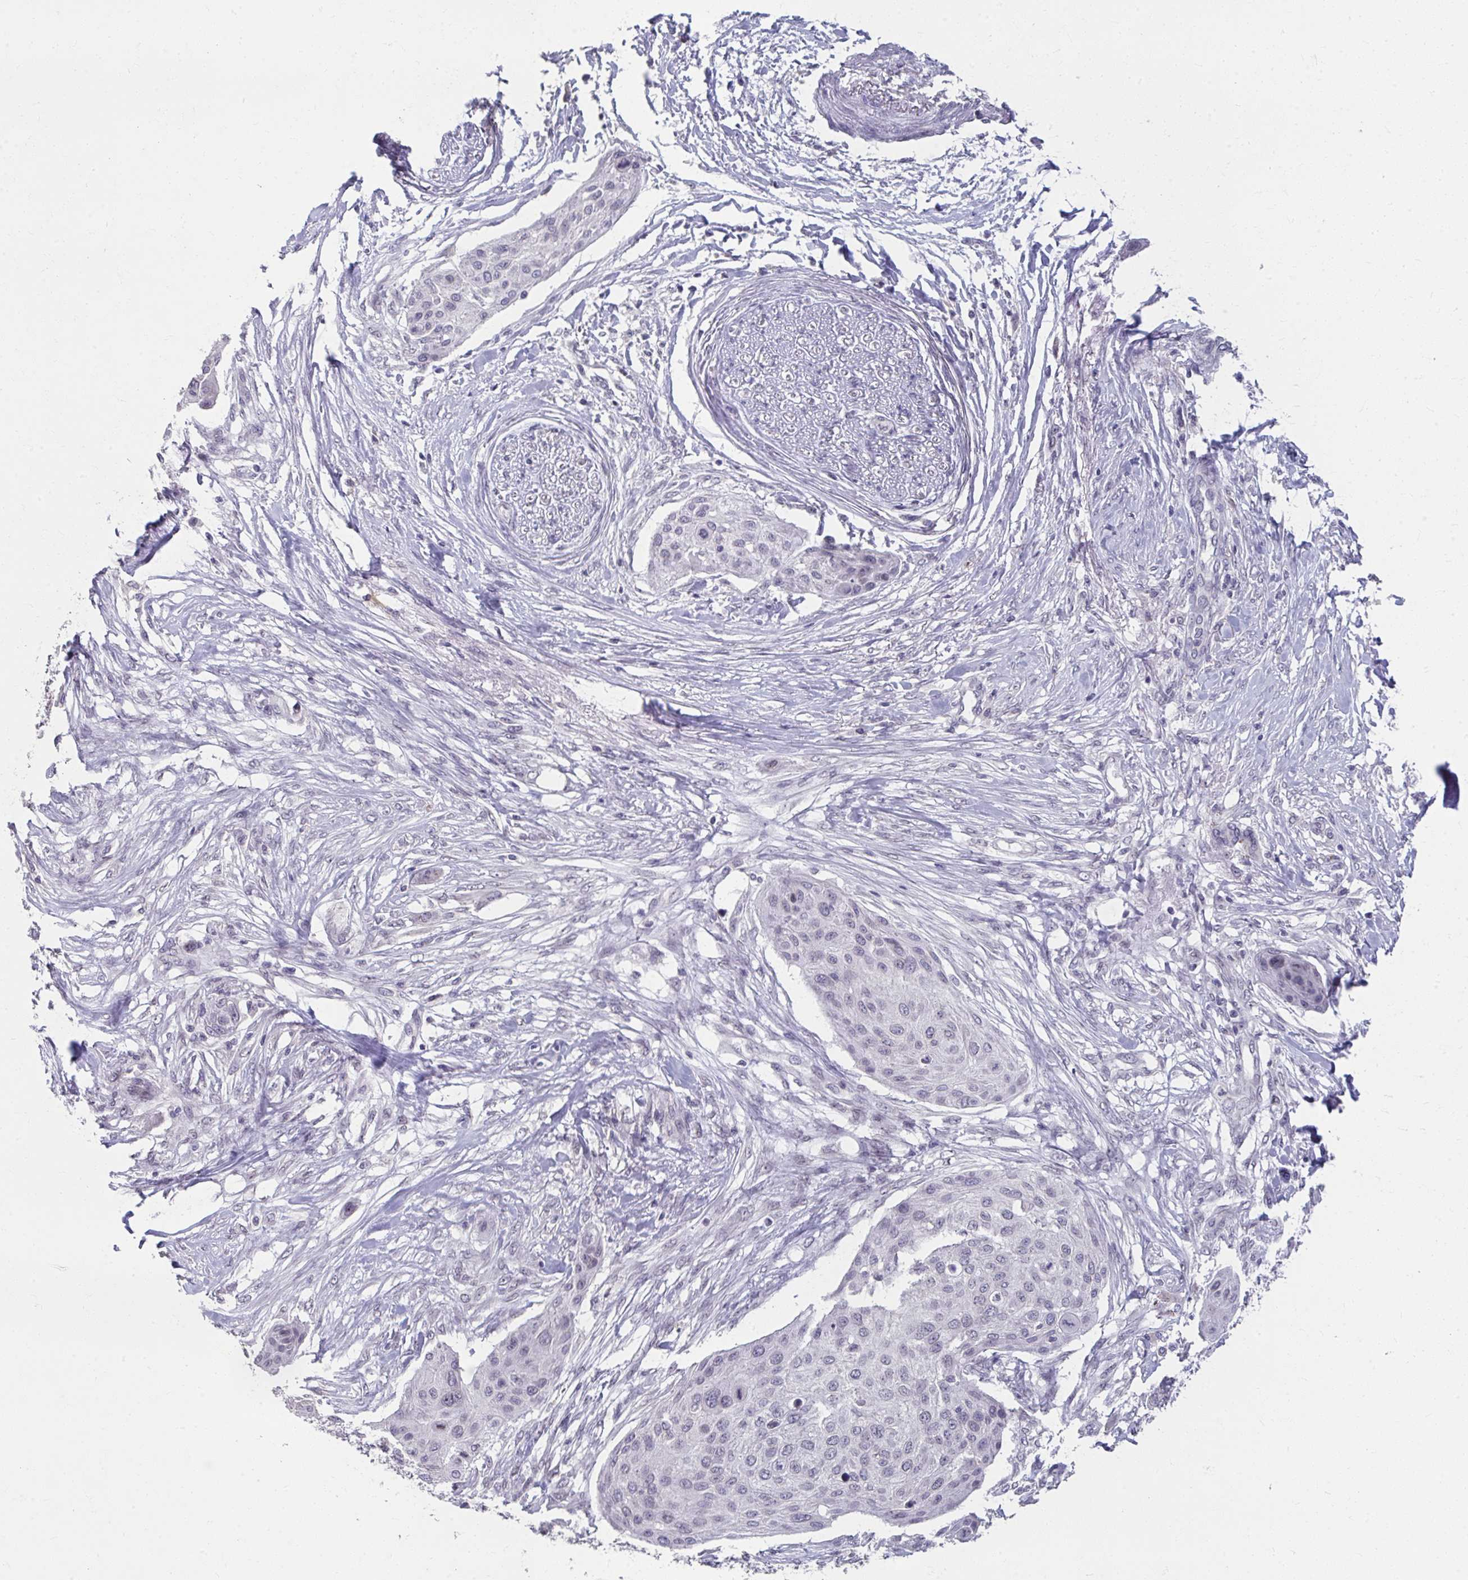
{"staining": {"intensity": "negative", "quantity": "none", "location": "none"}, "tissue": "skin cancer", "cell_type": "Tumor cells", "image_type": "cancer", "snomed": [{"axis": "morphology", "description": "Squamous cell carcinoma, NOS"}, {"axis": "topography", "description": "Skin"}], "caption": "Immunohistochemical staining of skin cancer (squamous cell carcinoma) demonstrates no significant expression in tumor cells.", "gene": "NUP133", "patient": {"sex": "female", "age": 87}}